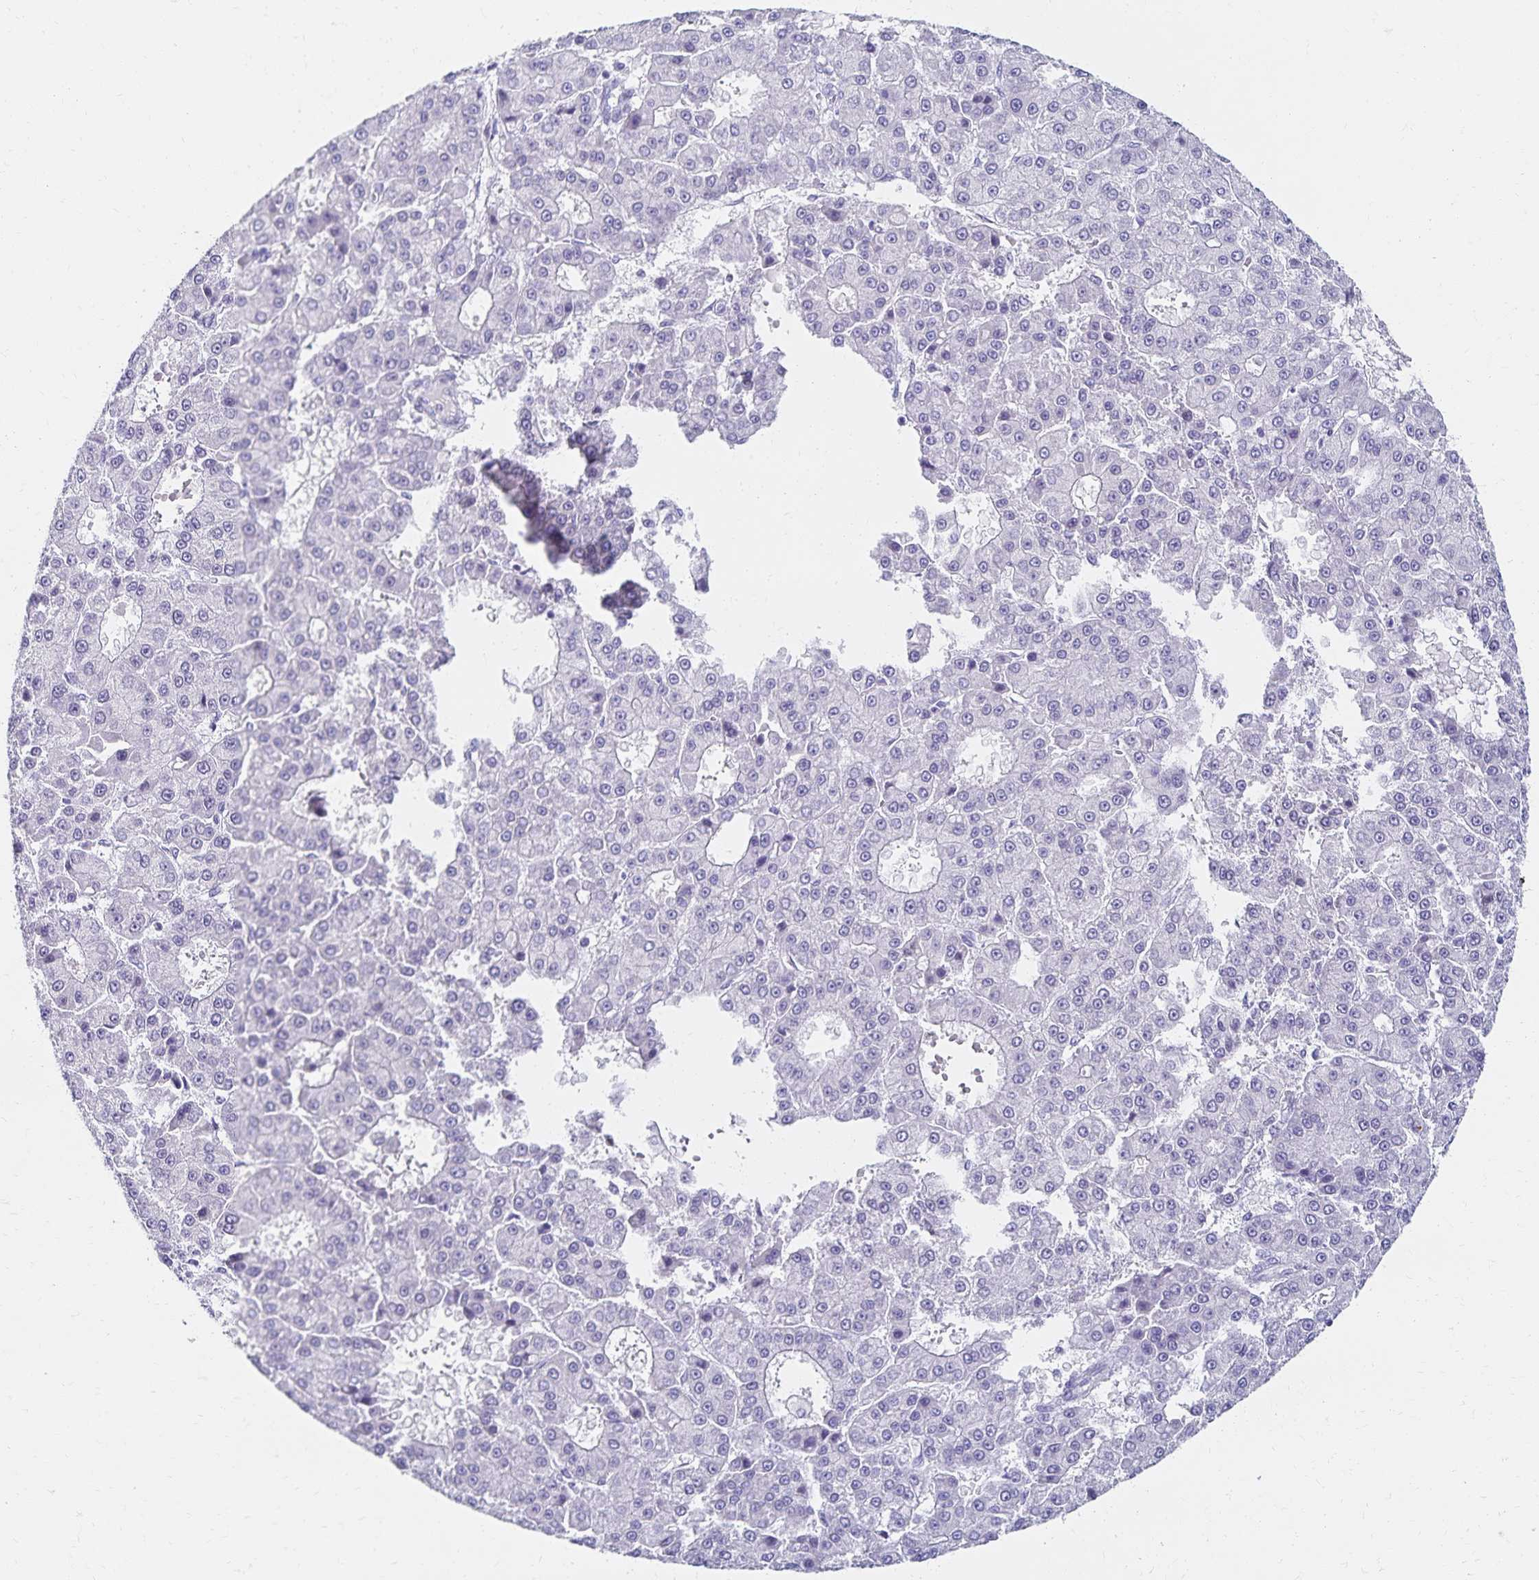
{"staining": {"intensity": "negative", "quantity": "none", "location": "none"}, "tissue": "liver cancer", "cell_type": "Tumor cells", "image_type": "cancer", "snomed": [{"axis": "morphology", "description": "Carcinoma, Hepatocellular, NOS"}, {"axis": "topography", "description": "Liver"}], "caption": "This histopathology image is of liver hepatocellular carcinoma stained with immunohistochemistry (IHC) to label a protein in brown with the nuclei are counter-stained blue. There is no positivity in tumor cells.", "gene": "C2orf50", "patient": {"sex": "male", "age": 70}}